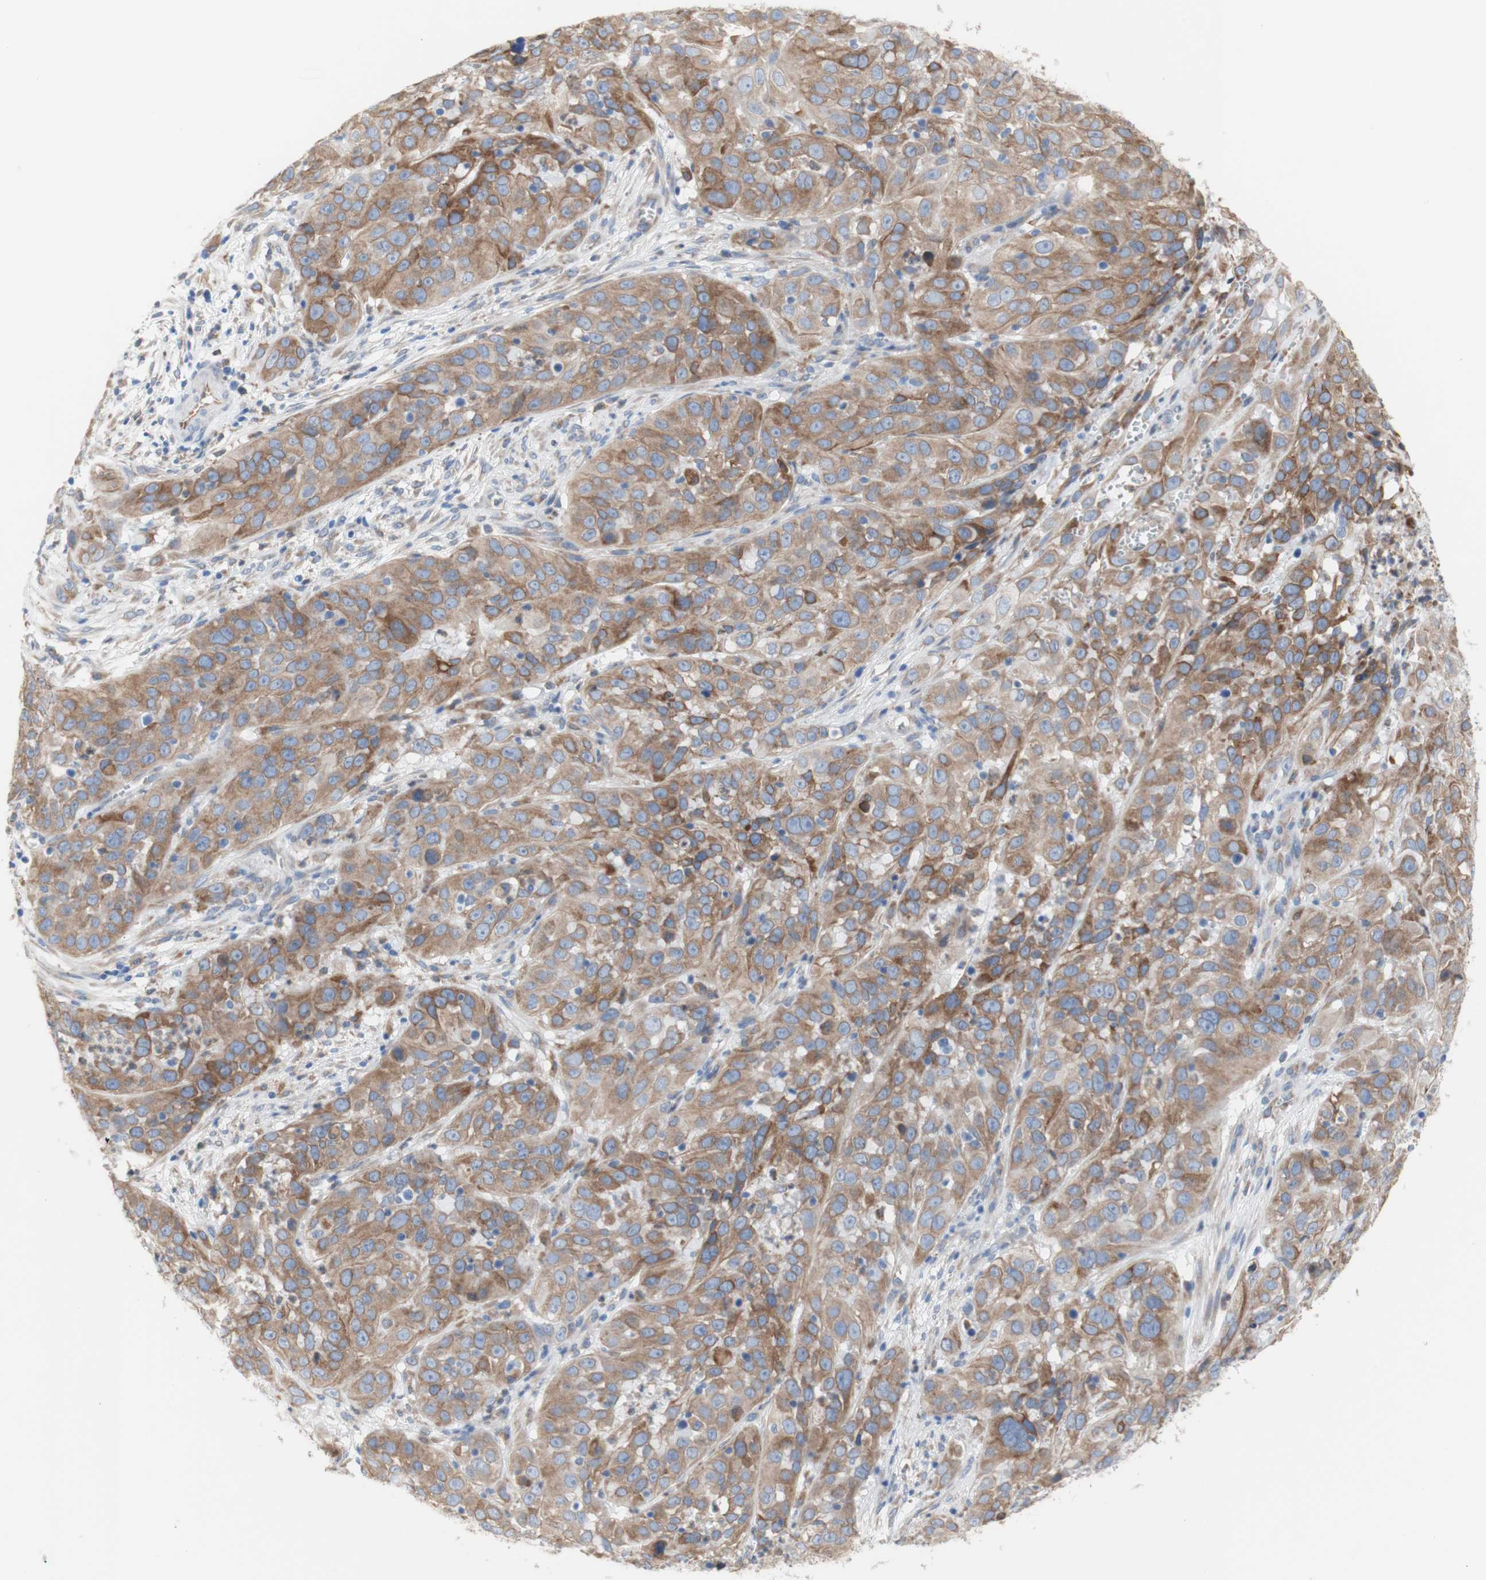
{"staining": {"intensity": "moderate", "quantity": ">75%", "location": "cytoplasmic/membranous"}, "tissue": "cervical cancer", "cell_type": "Tumor cells", "image_type": "cancer", "snomed": [{"axis": "morphology", "description": "Squamous cell carcinoma, NOS"}, {"axis": "topography", "description": "Cervix"}], "caption": "Immunohistochemistry (IHC) of squamous cell carcinoma (cervical) demonstrates medium levels of moderate cytoplasmic/membranous staining in about >75% of tumor cells. (DAB = brown stain, brightfield microscopy at high magnification).", "gene": "ERLIN1", "patient": {"sex": "female", "age": 32}}